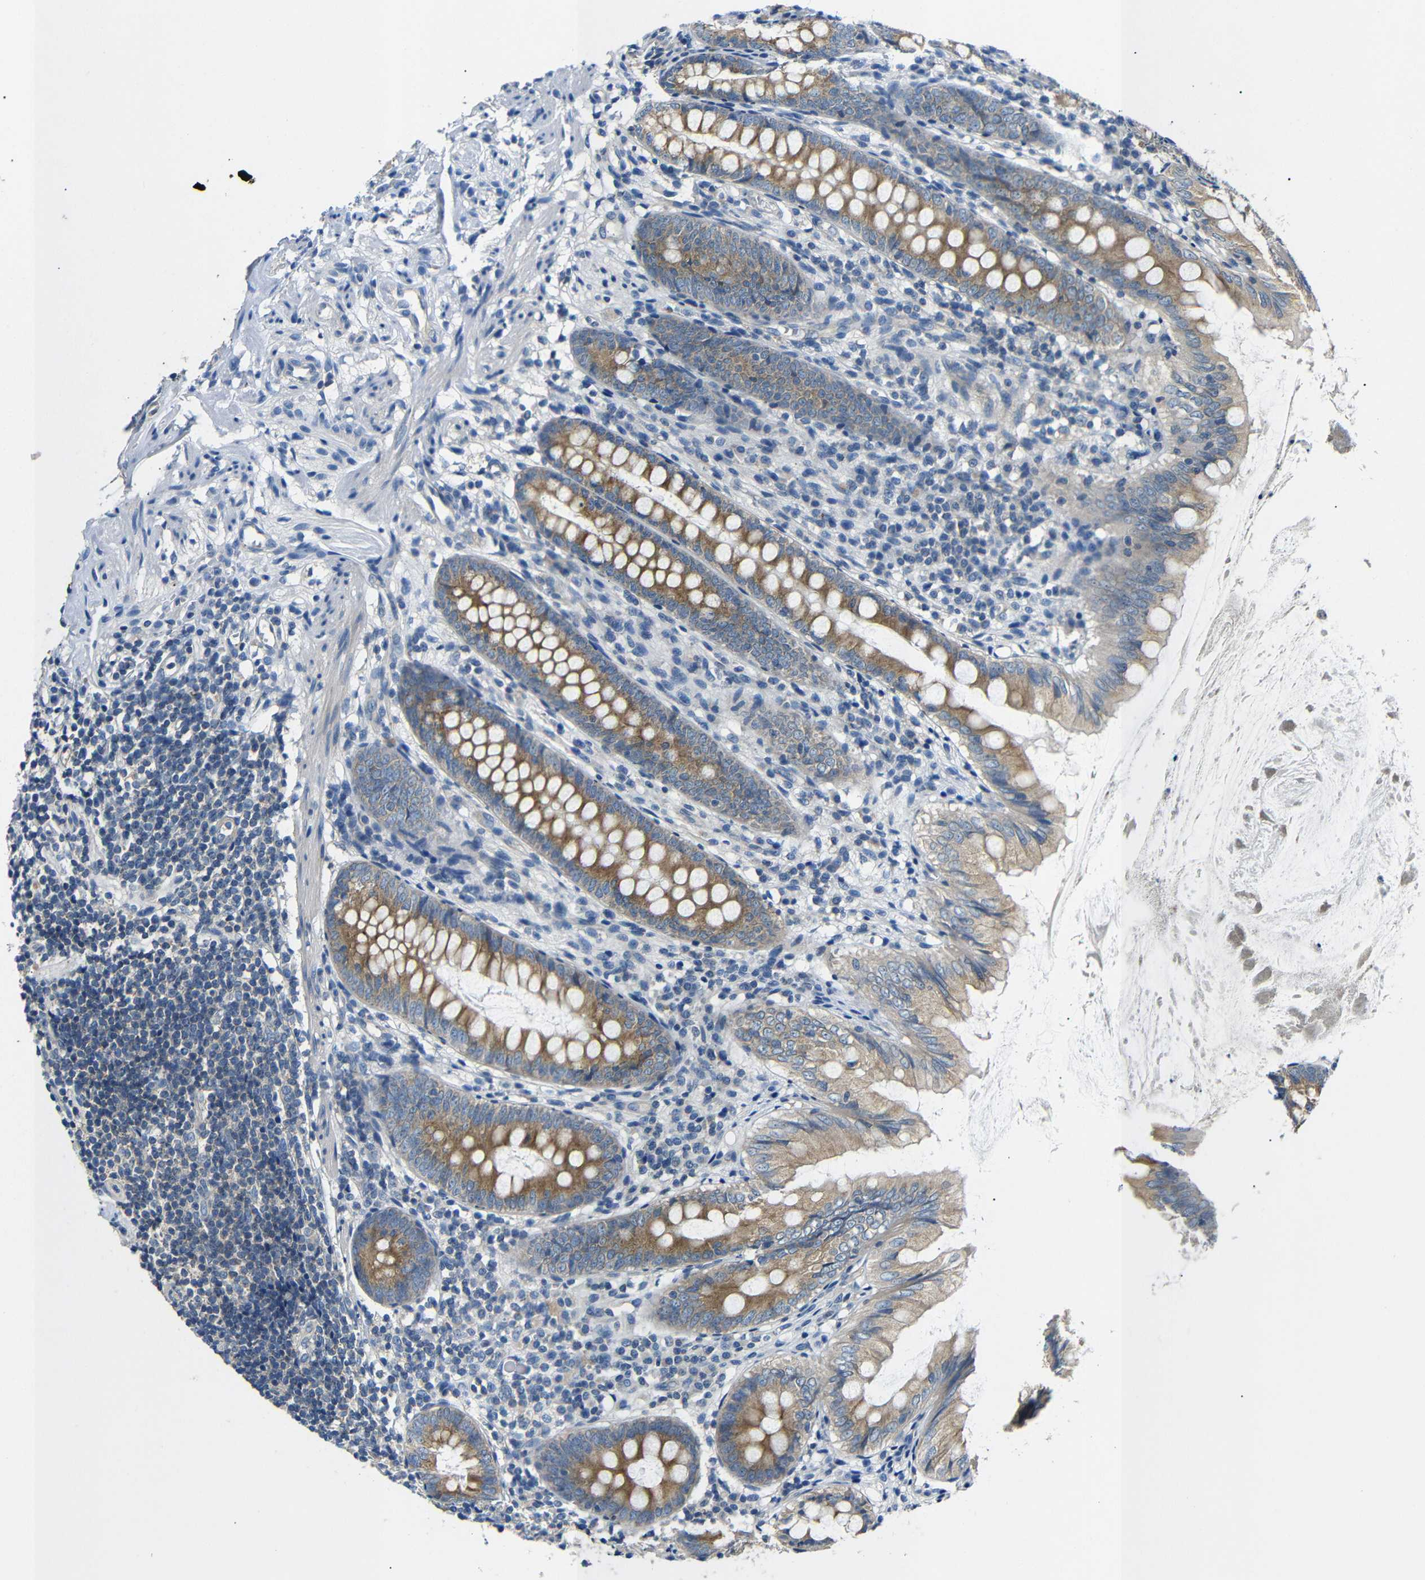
{"staining": {"intensity": "moderate", "quantity": ">75%", "location": "cytoplasmic/membranous"}, "tissue": "appendix", "cell_type": "Glandular cells", "image_type": "normal", "snomed": [{"axis": "morphology", "description": "Normal tissue, NOS"}, {"axis": "topography", "description": "Appendix"}], "caption": "Immunohistochemistry (IHC) staining of normal appendix, which demonstrates medium levels of moderate cytoplasmic/membranous positivity in about >75% of glandular cells indicating moderate cytoplasmic/membranous protein positivity. The staining was performed using DAB (3,3'-diaminobenzidine) (brown) for protein detection and nuclei were counterstained in hematoxylin (blue).", "gene": "DCP1A", "patient": {"sex": "female", "age": 77}}